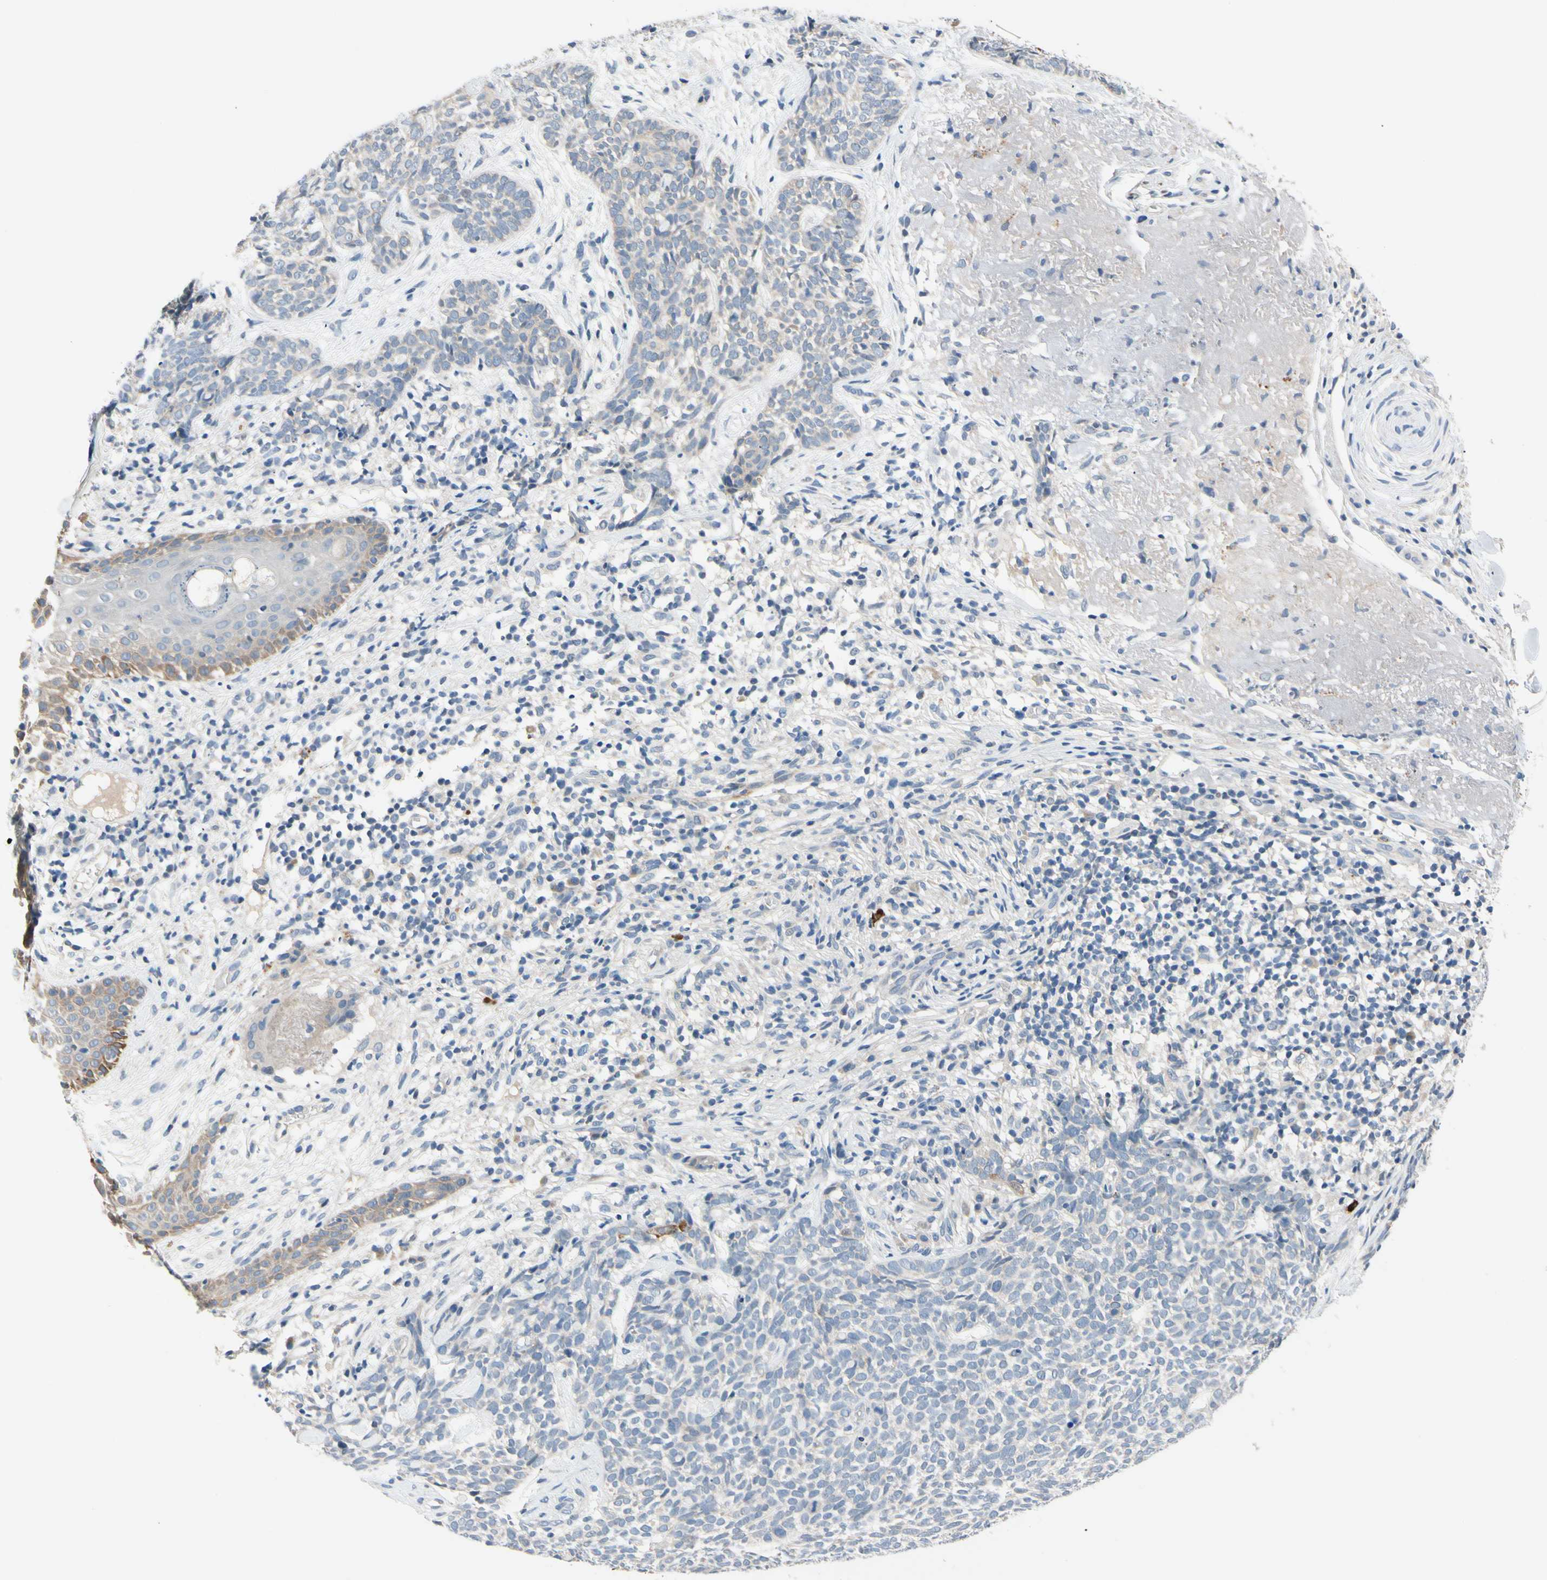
{"staining": {"intensity": "negative", "quantity": "none", "location": "none"}, "tissue": "skin cancer", "cell_type": "Tumor cells", "image_type": "cancer", "snomed": [{"axis": "morphology", "description": "Basal cell carcinoma"}, {"axis": "topography", "description": "Skin"}], "caption": "Skin cancer stained for a protein using IHC reveals no expression tumor cells.", "gene": "SLC27A6", "patient": {"sex": "female", "age": 84}}